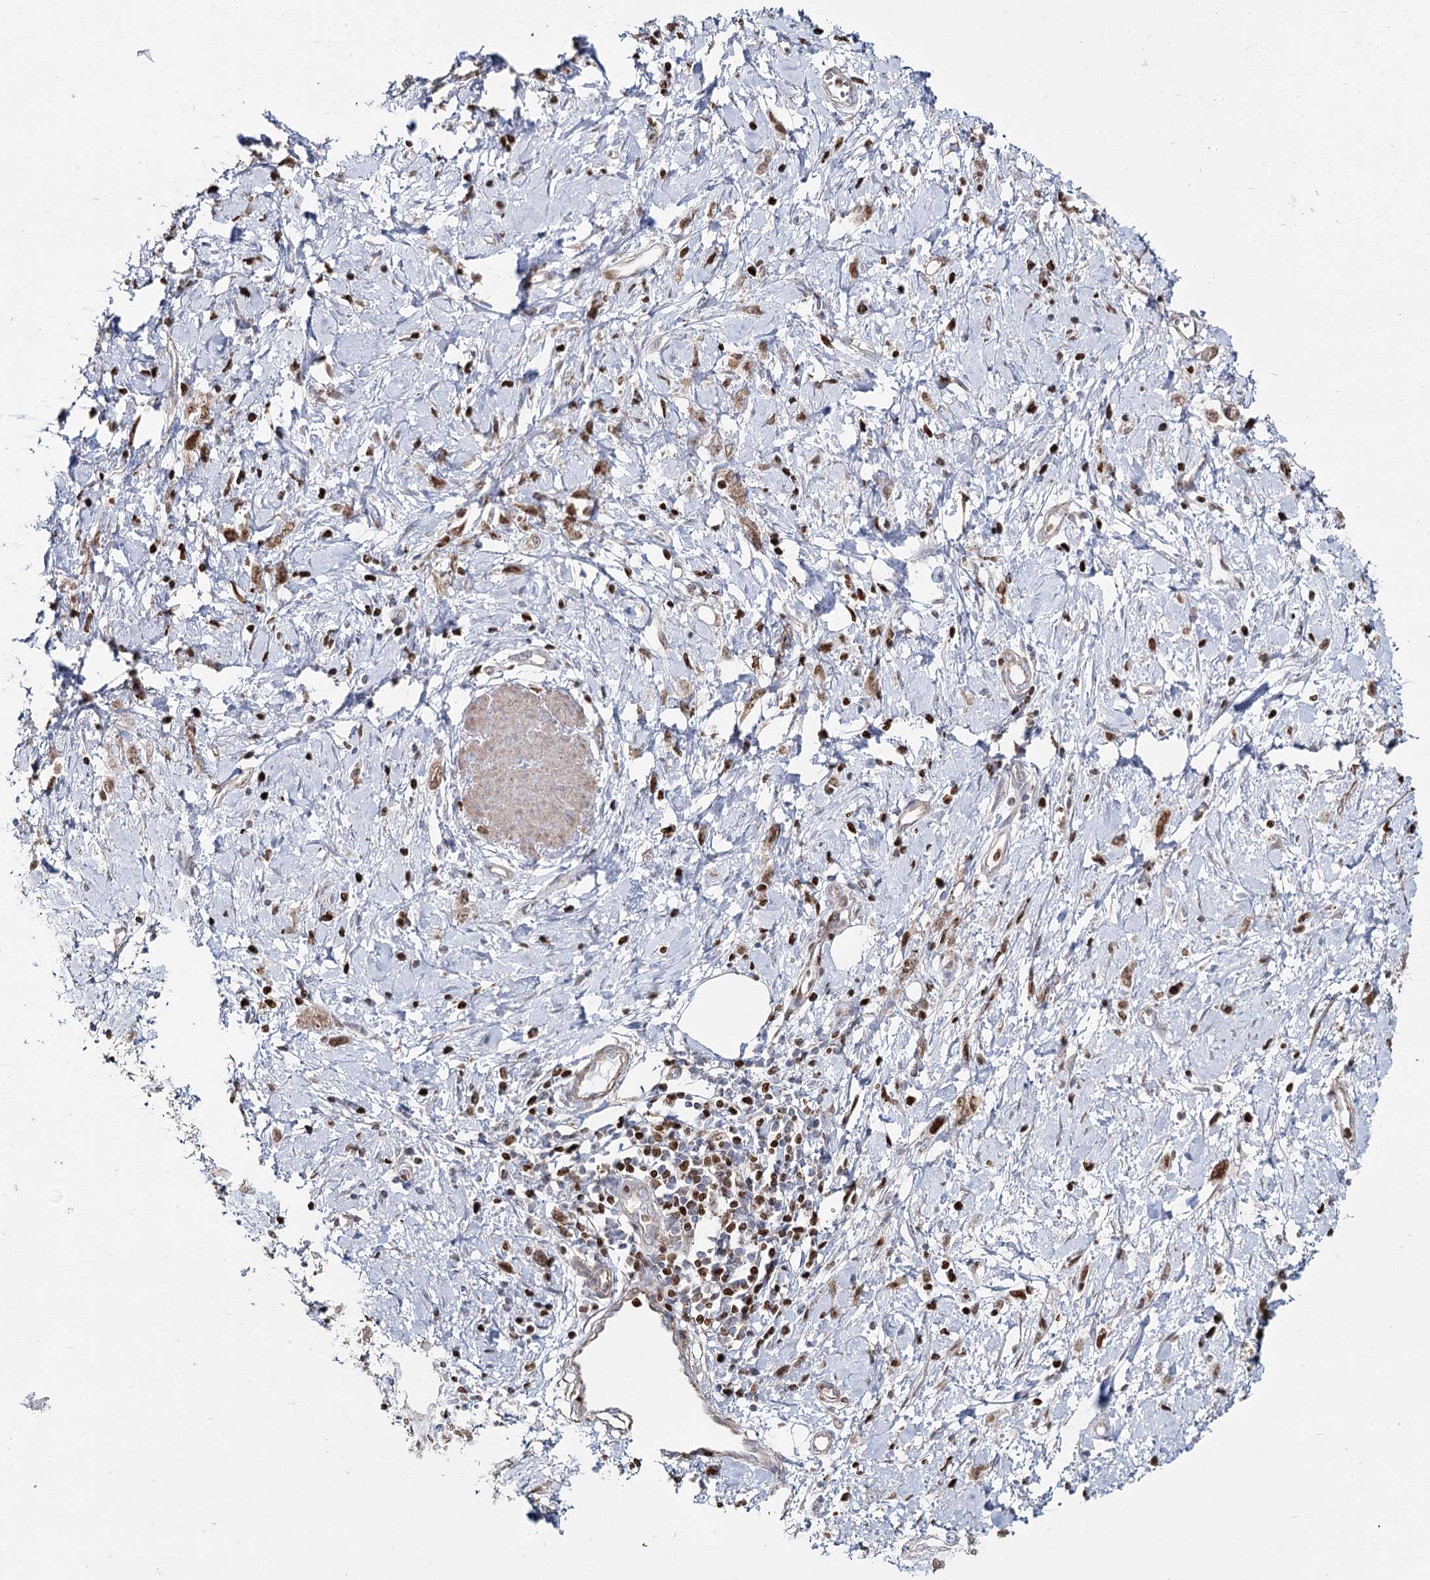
{"staining": {"intensity": "moderate", "quantity": ">75%", "location": "cytoplasmic/membranous,nuclear"}, "tissue": "stomach cancer", "cell_type": "Tumor cells", "image_type": "cancer", "snomed": [{"axis": "morphology", "description": "Adenocarcinoma, NOS"}, {"axis": "topography", "description": "Stomach"}], "caption": "Tumor cells exhibit moderate cytoplasmic/membranous and nuclear positivity in approximately >75% of cells in stomach cancer.", "gene": "PDHX", "patient": {"sex": "female", "age": 76}}